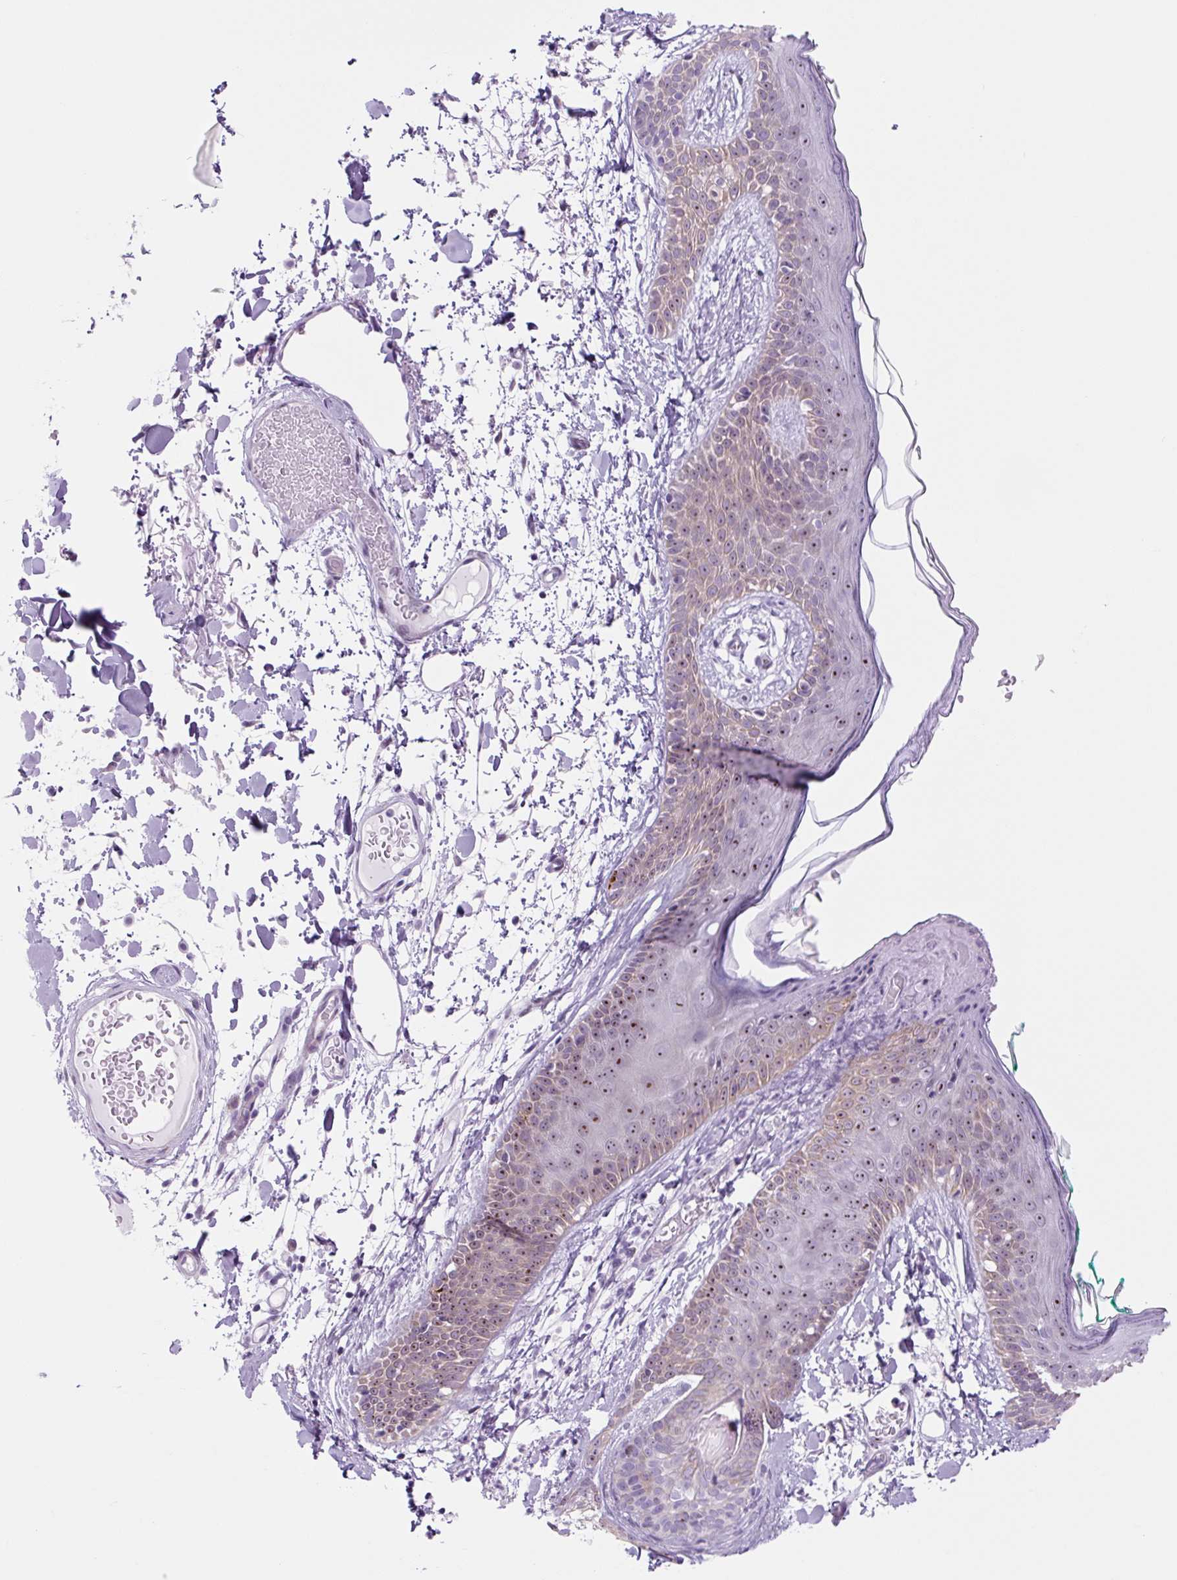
{"staining": {"intensity": "negative", "quantity": "none", "location": "none"}, "tissue": "skin", "cell_type": "Fibroblasts", "image_type": "normal", "snomed": [{"axis": "morphology", "description": "Normal tissue, NOS"}, {"axis": "topography", "description": "Skin"}], "caption": "Immunohistochemistry (IHC) image of normal skin: skin stained with DAB reveals no significant protein expression in fibroblasts.", "gene": "RRS1", "patient": {"sex": "male", "age": 79}}